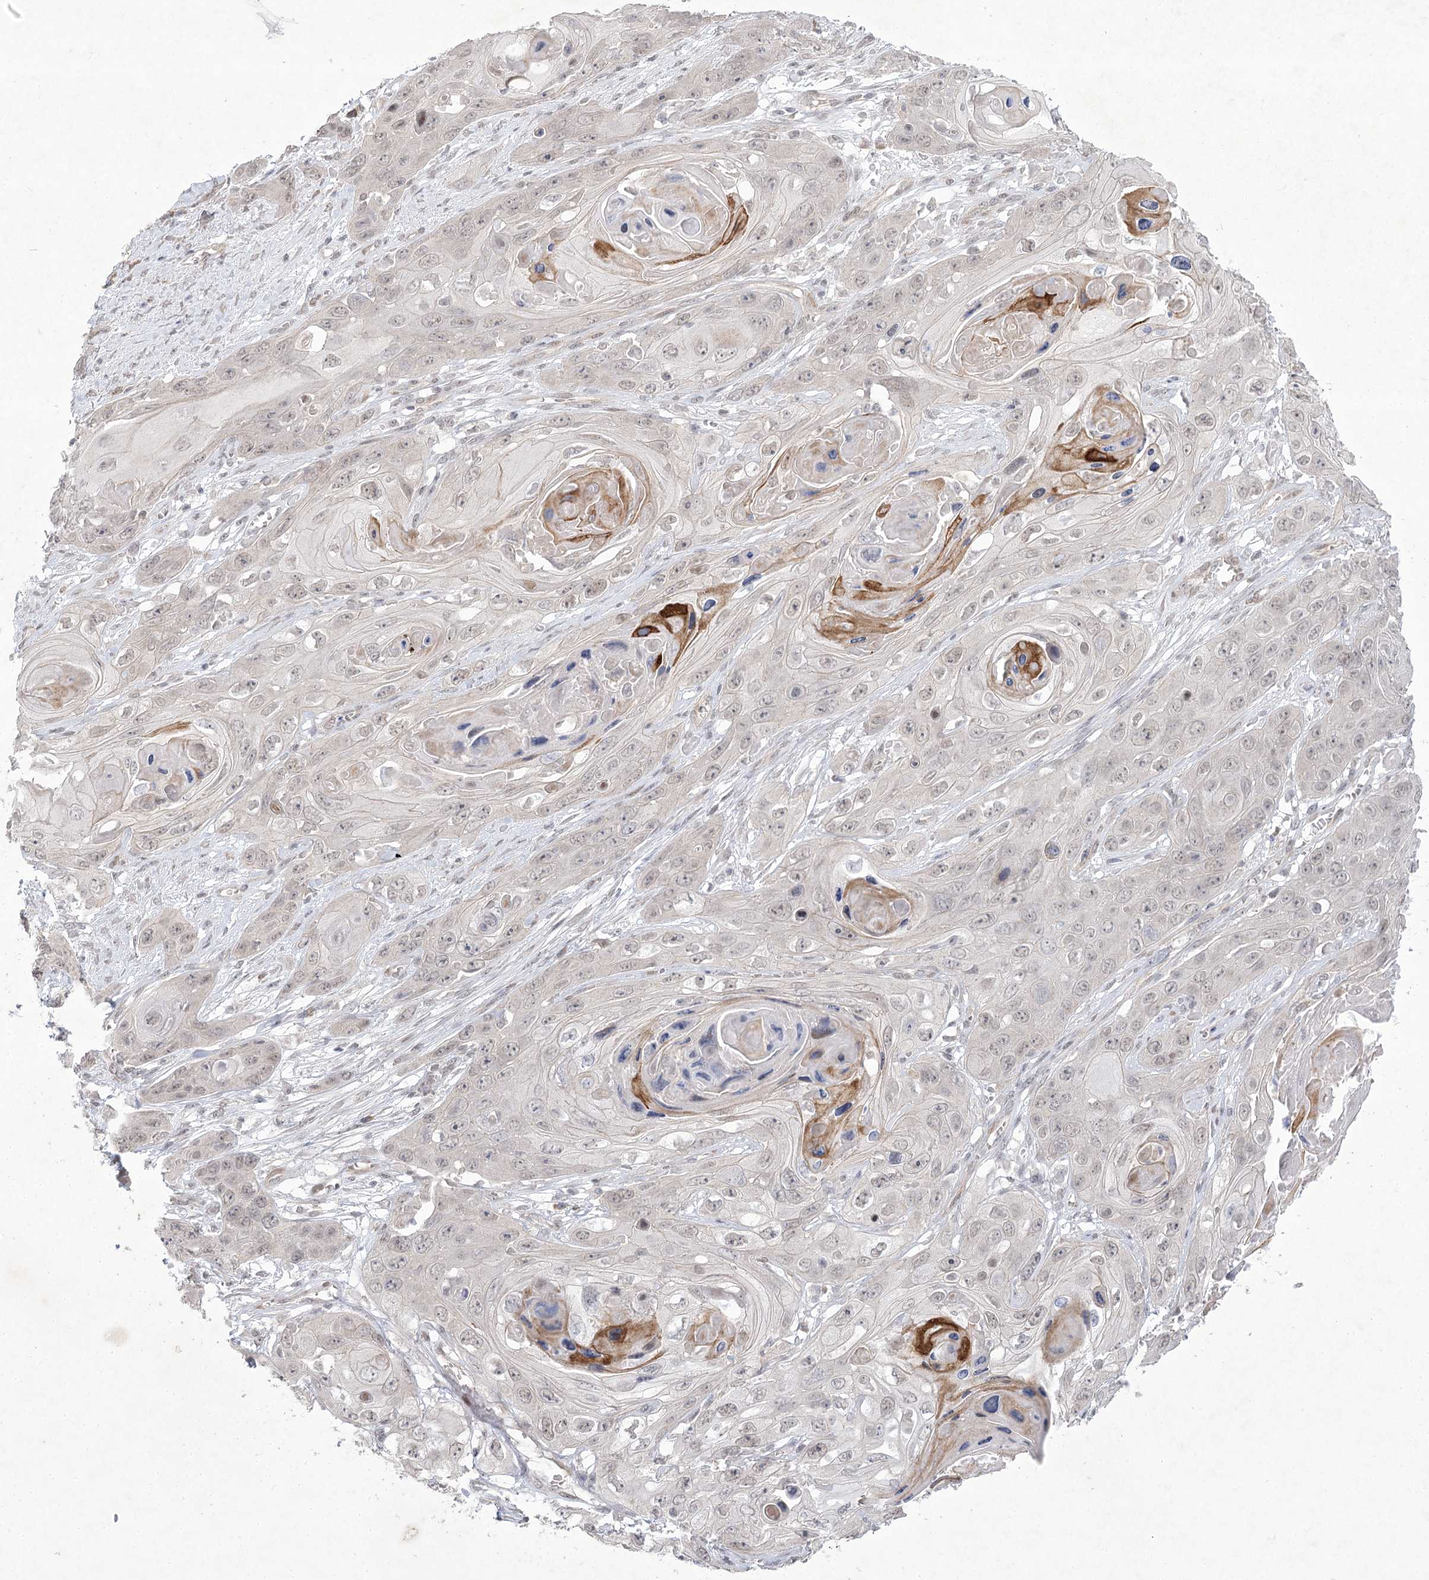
{"staining": {"intensity": "weak", "quantity": "25%-75%", "location": "nuclear"}, "tissue": "skin cancer", "cell_type": "Tumor cells", "image_type": "cancer", "snomed": [{"axis": "morphology", "description": "Squamous cell carcinoma, NOS"}, {"axis": "topography", "description": "Skin"}], "caption": "Brown immunohistochemical staining in human skin squamous cell carcinoma demonstrates weak nuclear staining in approximately 25%-75% of tumor cells.", "gene": "AMTN", "patient": {"sex": "male", "age": 55}}